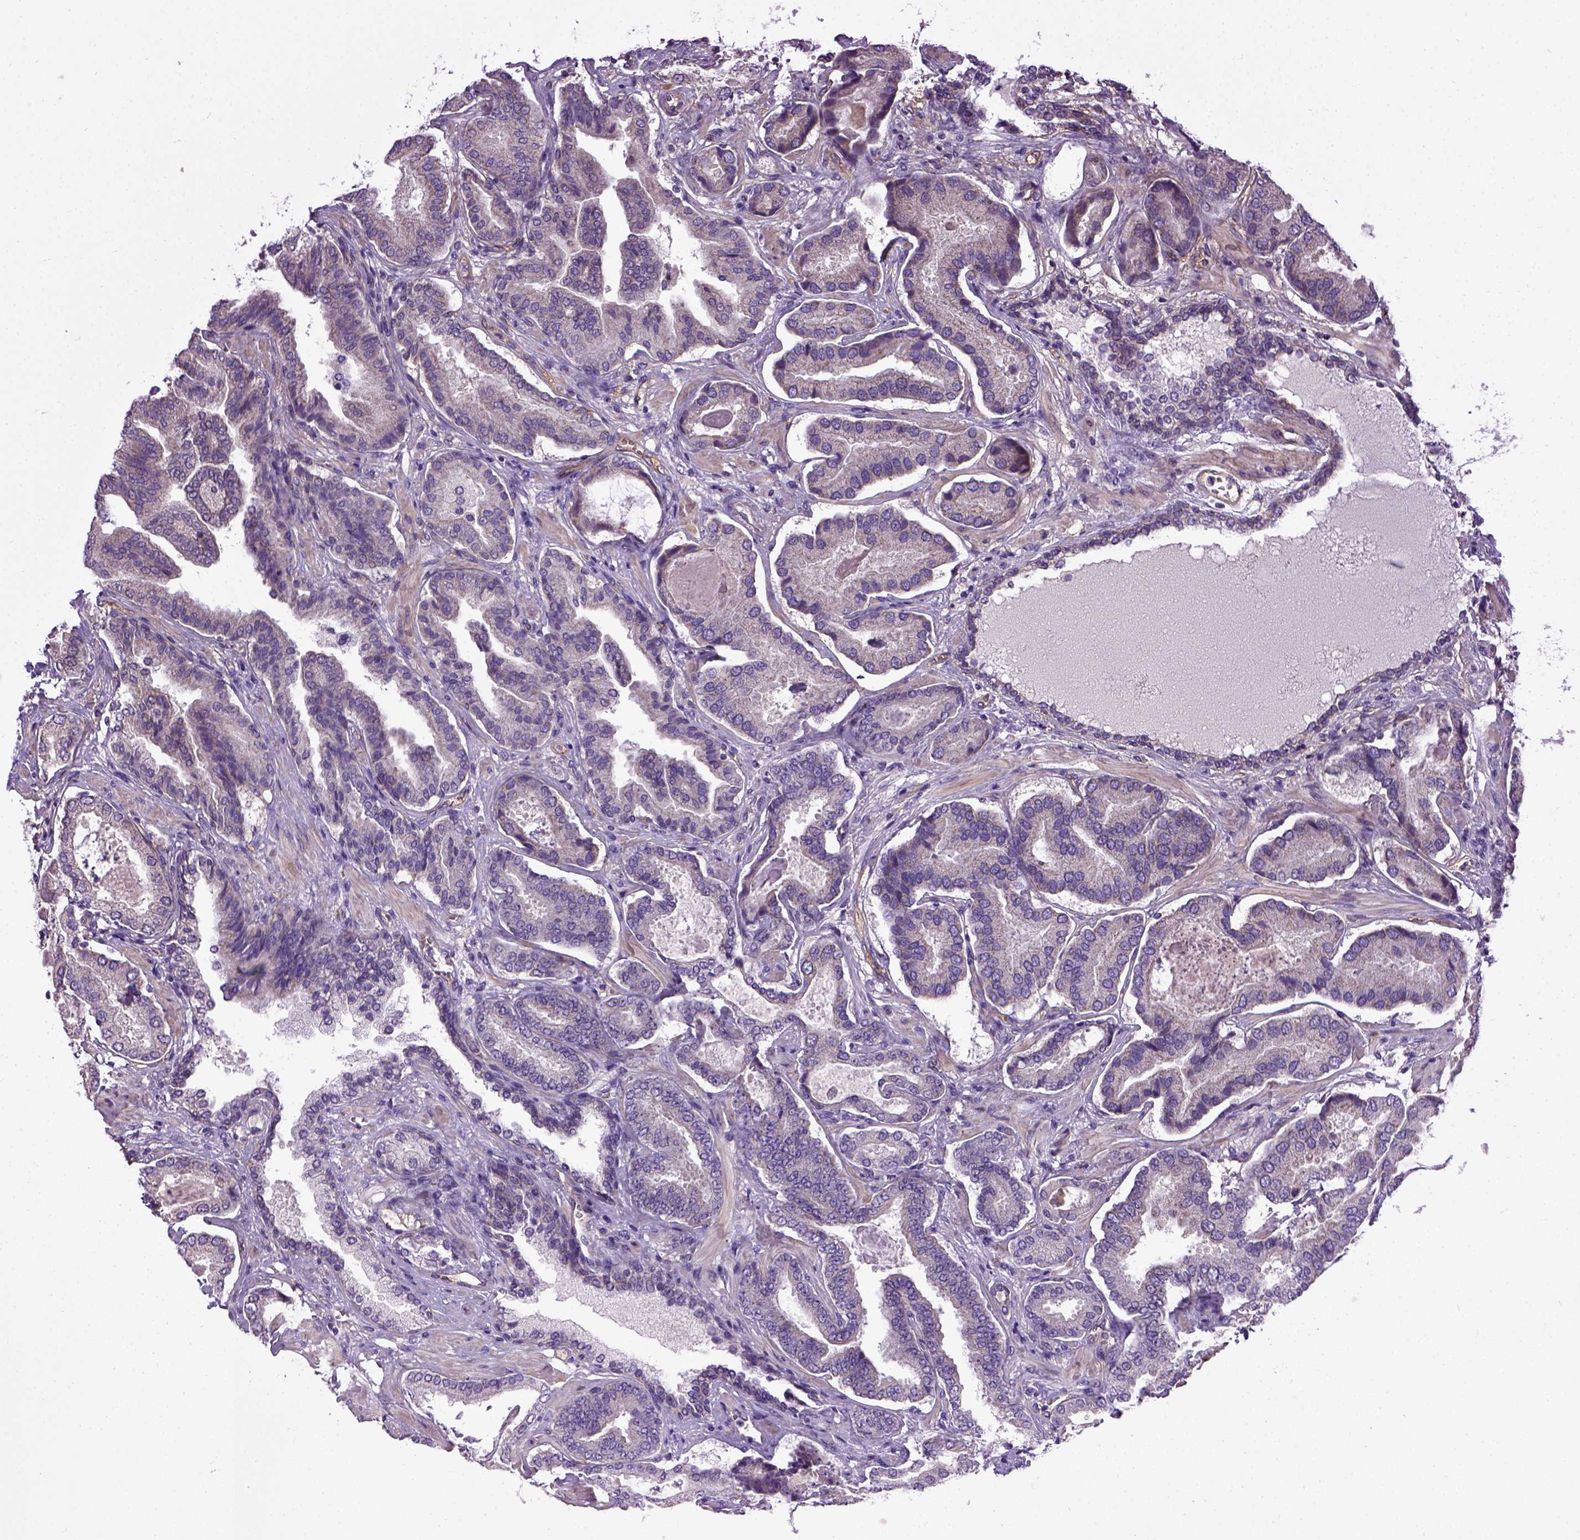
{"staining": {"intensity": "weak", "quantity": "25%-75%", "location": "cytoplasmic/membranous"}, "tissue": "prostate cancer", "cell_type": "Tumor cells", "image_type": "cancer", "snomed": [{"axis": "morphology", "description": "Adenocarcinoma, NOS"}, {"axis": "topography", "description": "Prostate"}], "caption": "Protein staining displays weak cytoplasmic/membranous staining in approximately 25%-75% of tumor cells in prostate cancer.", "gene": "ENG", "patient": {"sex": "male", "age": 64}}